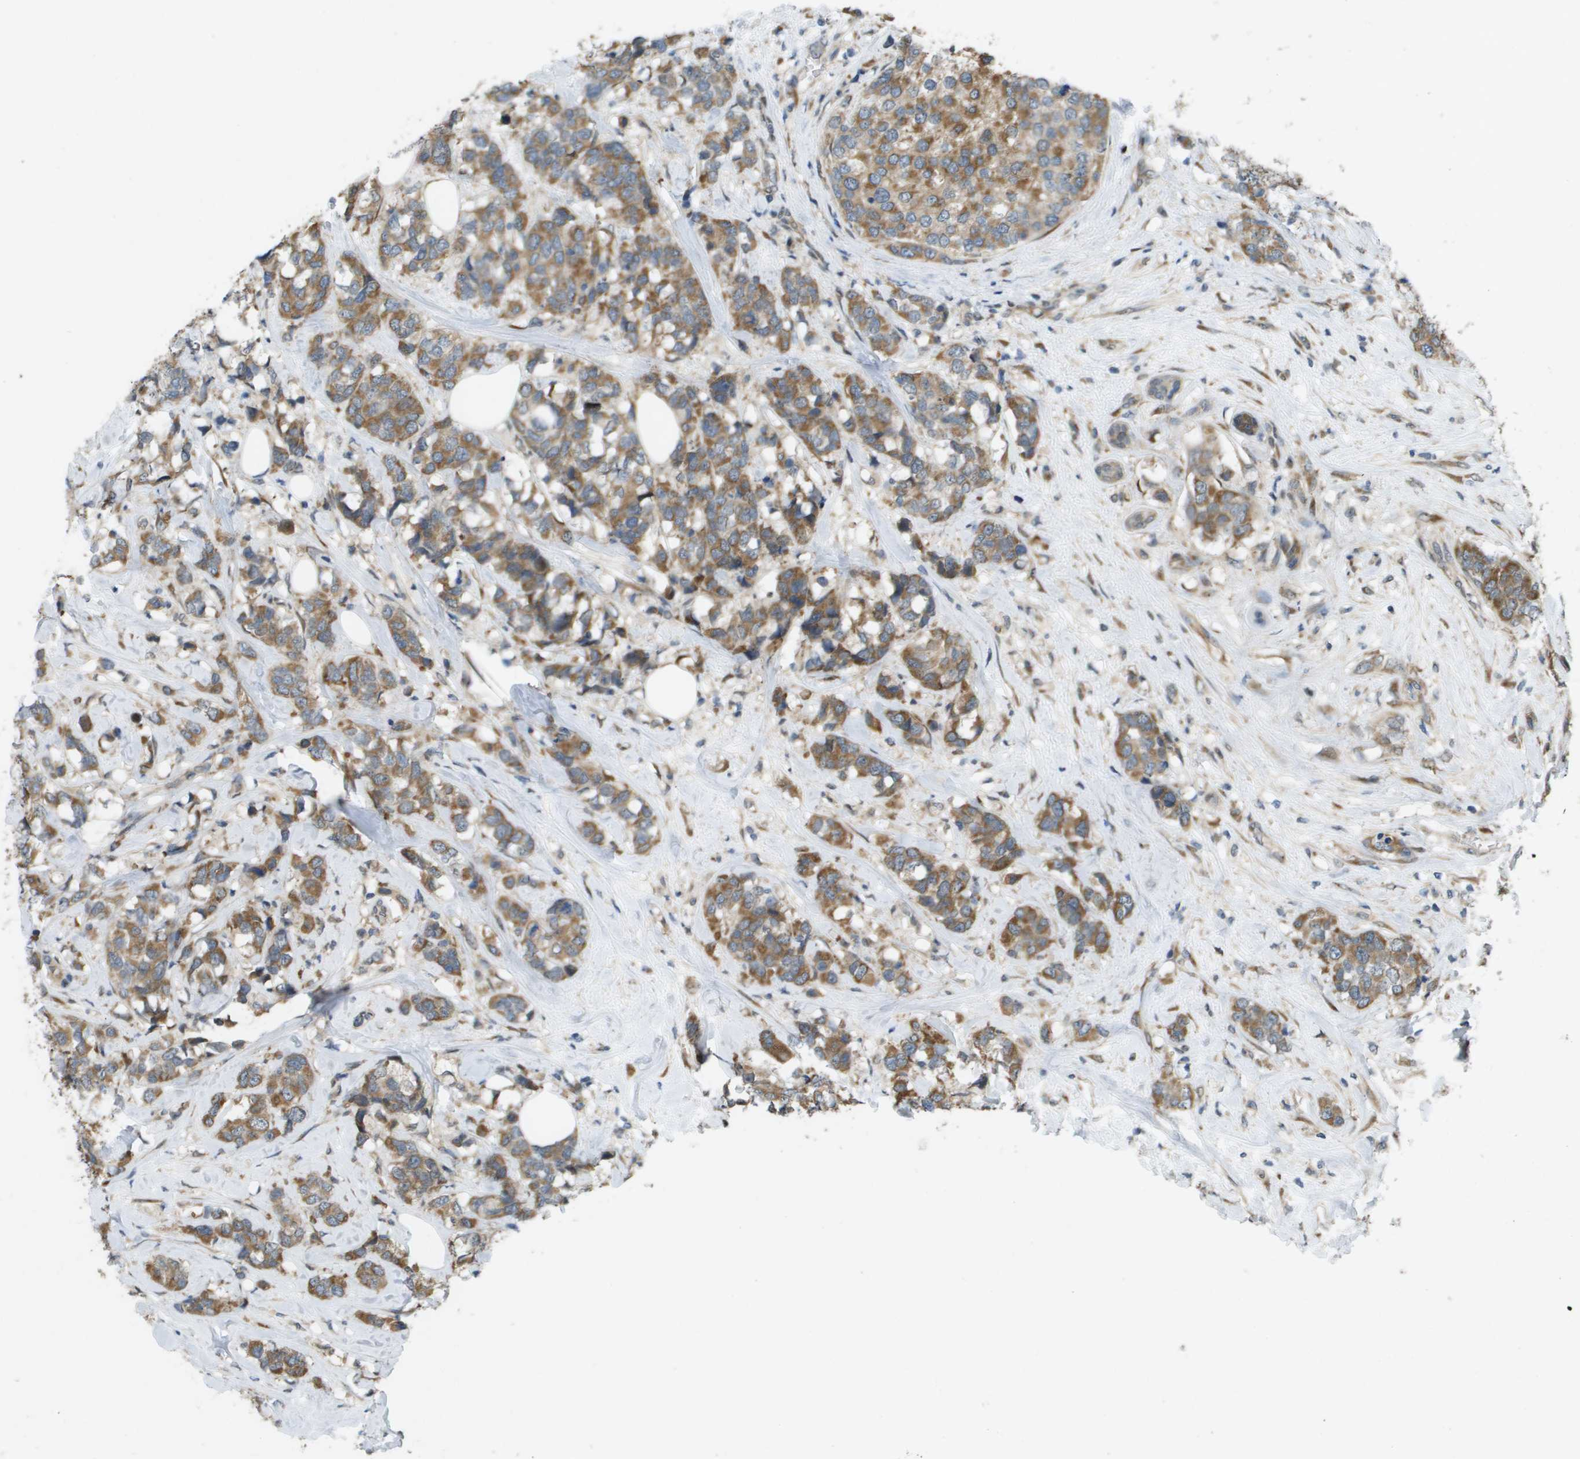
{"staining": {"intensity": "moderate", "quantity": ">75%", "location": "cytoplasmic/membranous"}, "tissue": "breast cancer", "cell_type": "Tumor cells", "image_type": "cancer", "snomed": [{"axis": "morphology", "description": "Lobular carcinoma"}, {"axis": "topography", "description": "Breast"}], "caption": "Protein analysis of breast lobular carcinoma tissue shows moderate cytoplasmic/membranous positivity in approximately >75% of tumor cells. The staining is performed using DAB (3,3'-diaminobenzidine) brown chromogen to label protein expression. The nuclei are counter-stained blue using hematoxylin.", "gene": "IFNLR1", "patient": {"sex": "female", "age": 59}}